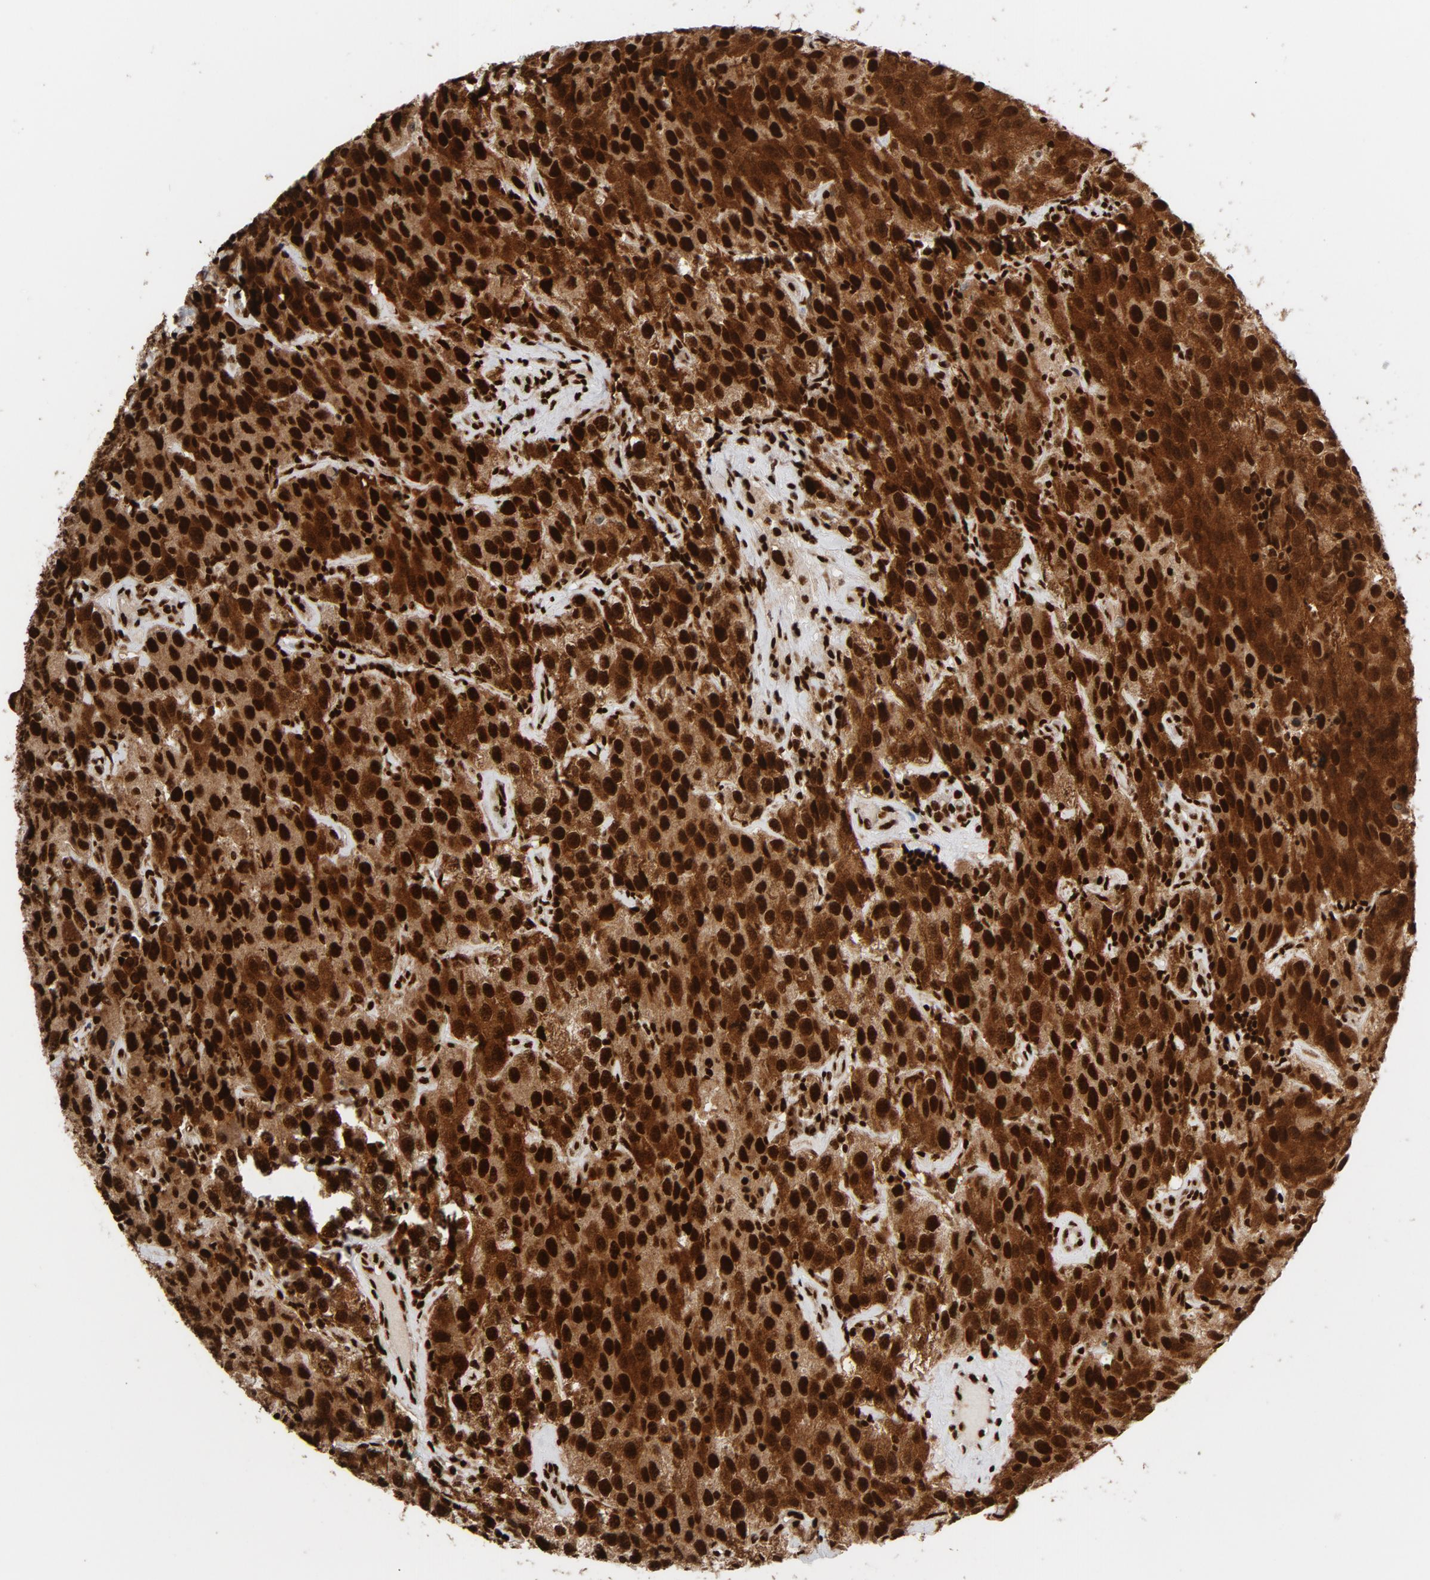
{"staining": {"intensity": "strong", "quantity": ">75%", "location": "cytoplasmic/membranous,nuclear"}, "tissue": "testis cancer", "cell_type": "Tumor cells", "image_type": "cancer", "snomed": [{"axis": "morphology", "description": "Seminoma, NOS"}, {"axis": "topography", "description": "Testis"}], "caption": "About >75% of tumor cells in human seminoma (testis) show strong cytoplasmic/membranous and nuclear protein expression as visualized by brown immunohistochemical staining.", "gene": "NFYB", "patient": {"sex": "male", "age": 52}}